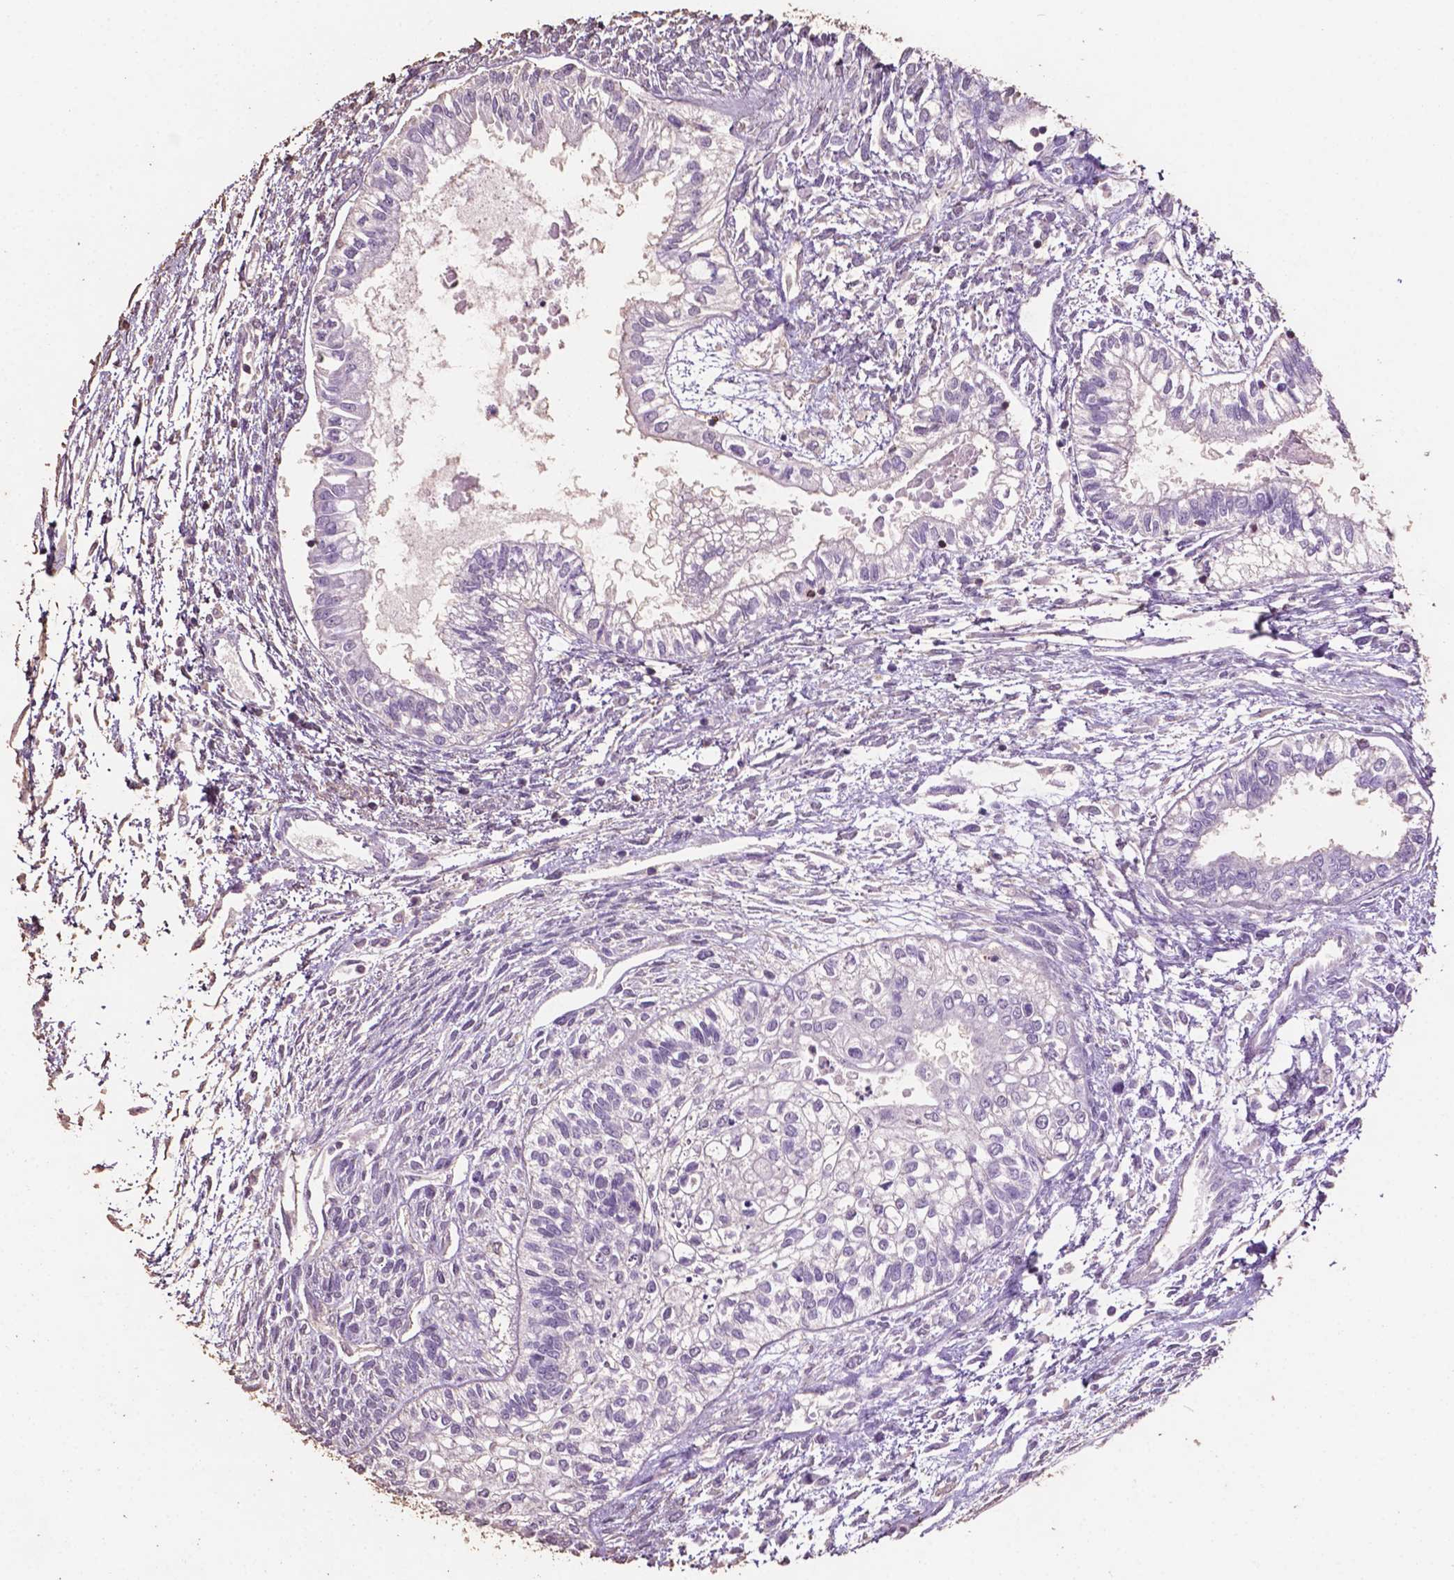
{"staining": {"intensity": "negative", "quantity": "none", "location": "none"}, "tissue": "testis cancer", "cell_type": "Tumor cells", "image_type": "cancer", "snomed": [{"axis": "morphology", "description": "Carcinoma, Embryonal, NOS"}, {"axis": "topography", "description": "Testis"}], "caption": "Protein analysis of testis cancer (embryonal carcinoma) exhibits no significant positivity in tumor cells.", "gene": "COMMD4", "patient": {"sex": "male", "age": 37}}